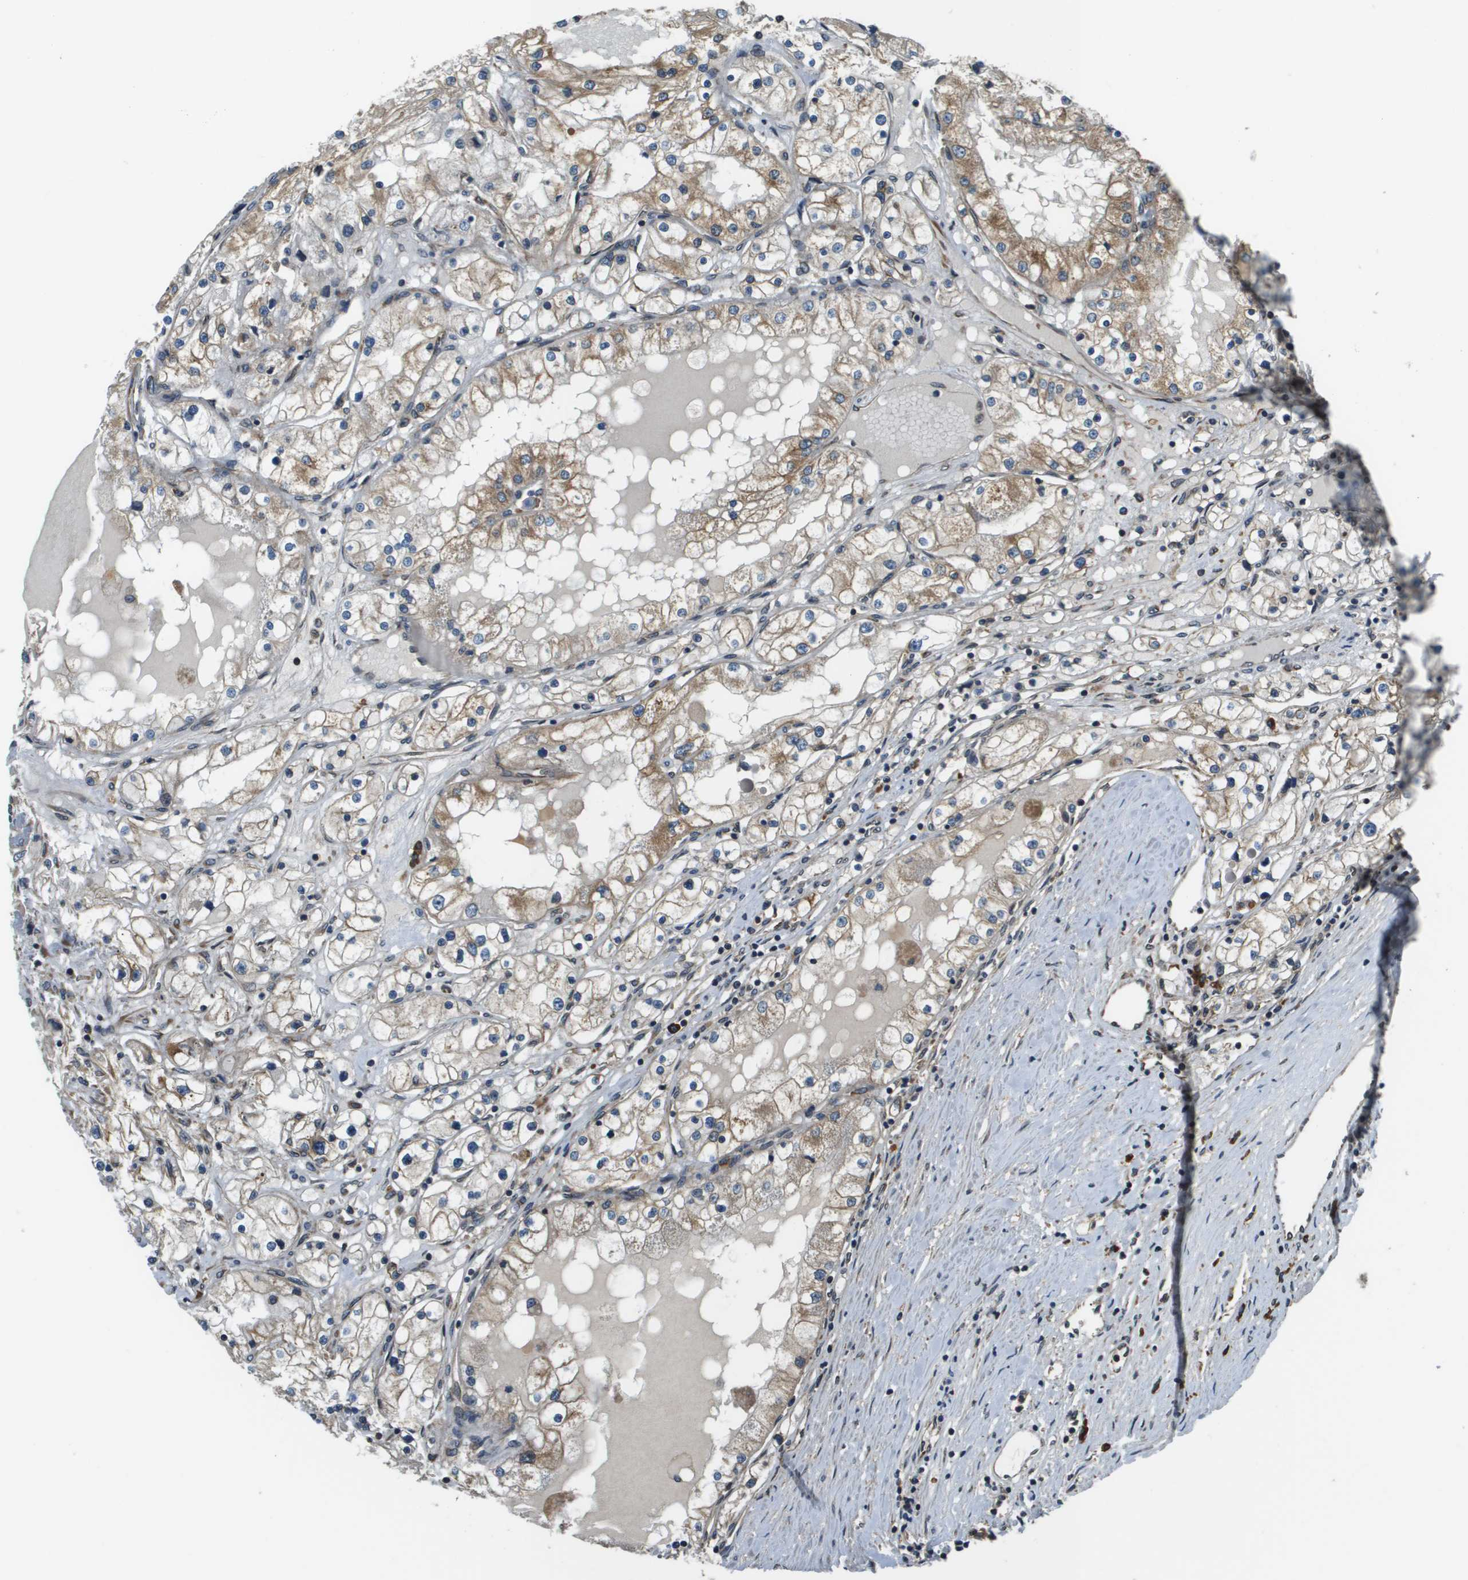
{"staining": {"intensity": "moderate", "quantity": "25%-75%", "location": "cytoplasmic/membranous"}, "tissue": "renal cancer", "cell_type": "Tumor cells", "image_type": "cancer", "snomed": [{"axis": "morphology", "description": "Adenocarcinoma, NOS"}, {"axis": "topography", "description": "Kidney"}], "caption": "The image demonstrates staining of renal cancer, revealing moderate cytoplasmic/membranous protein staining (brown color) within tumor cells.", "gene": "SEC62", "patient": {"sex": "male", "age": 68}}